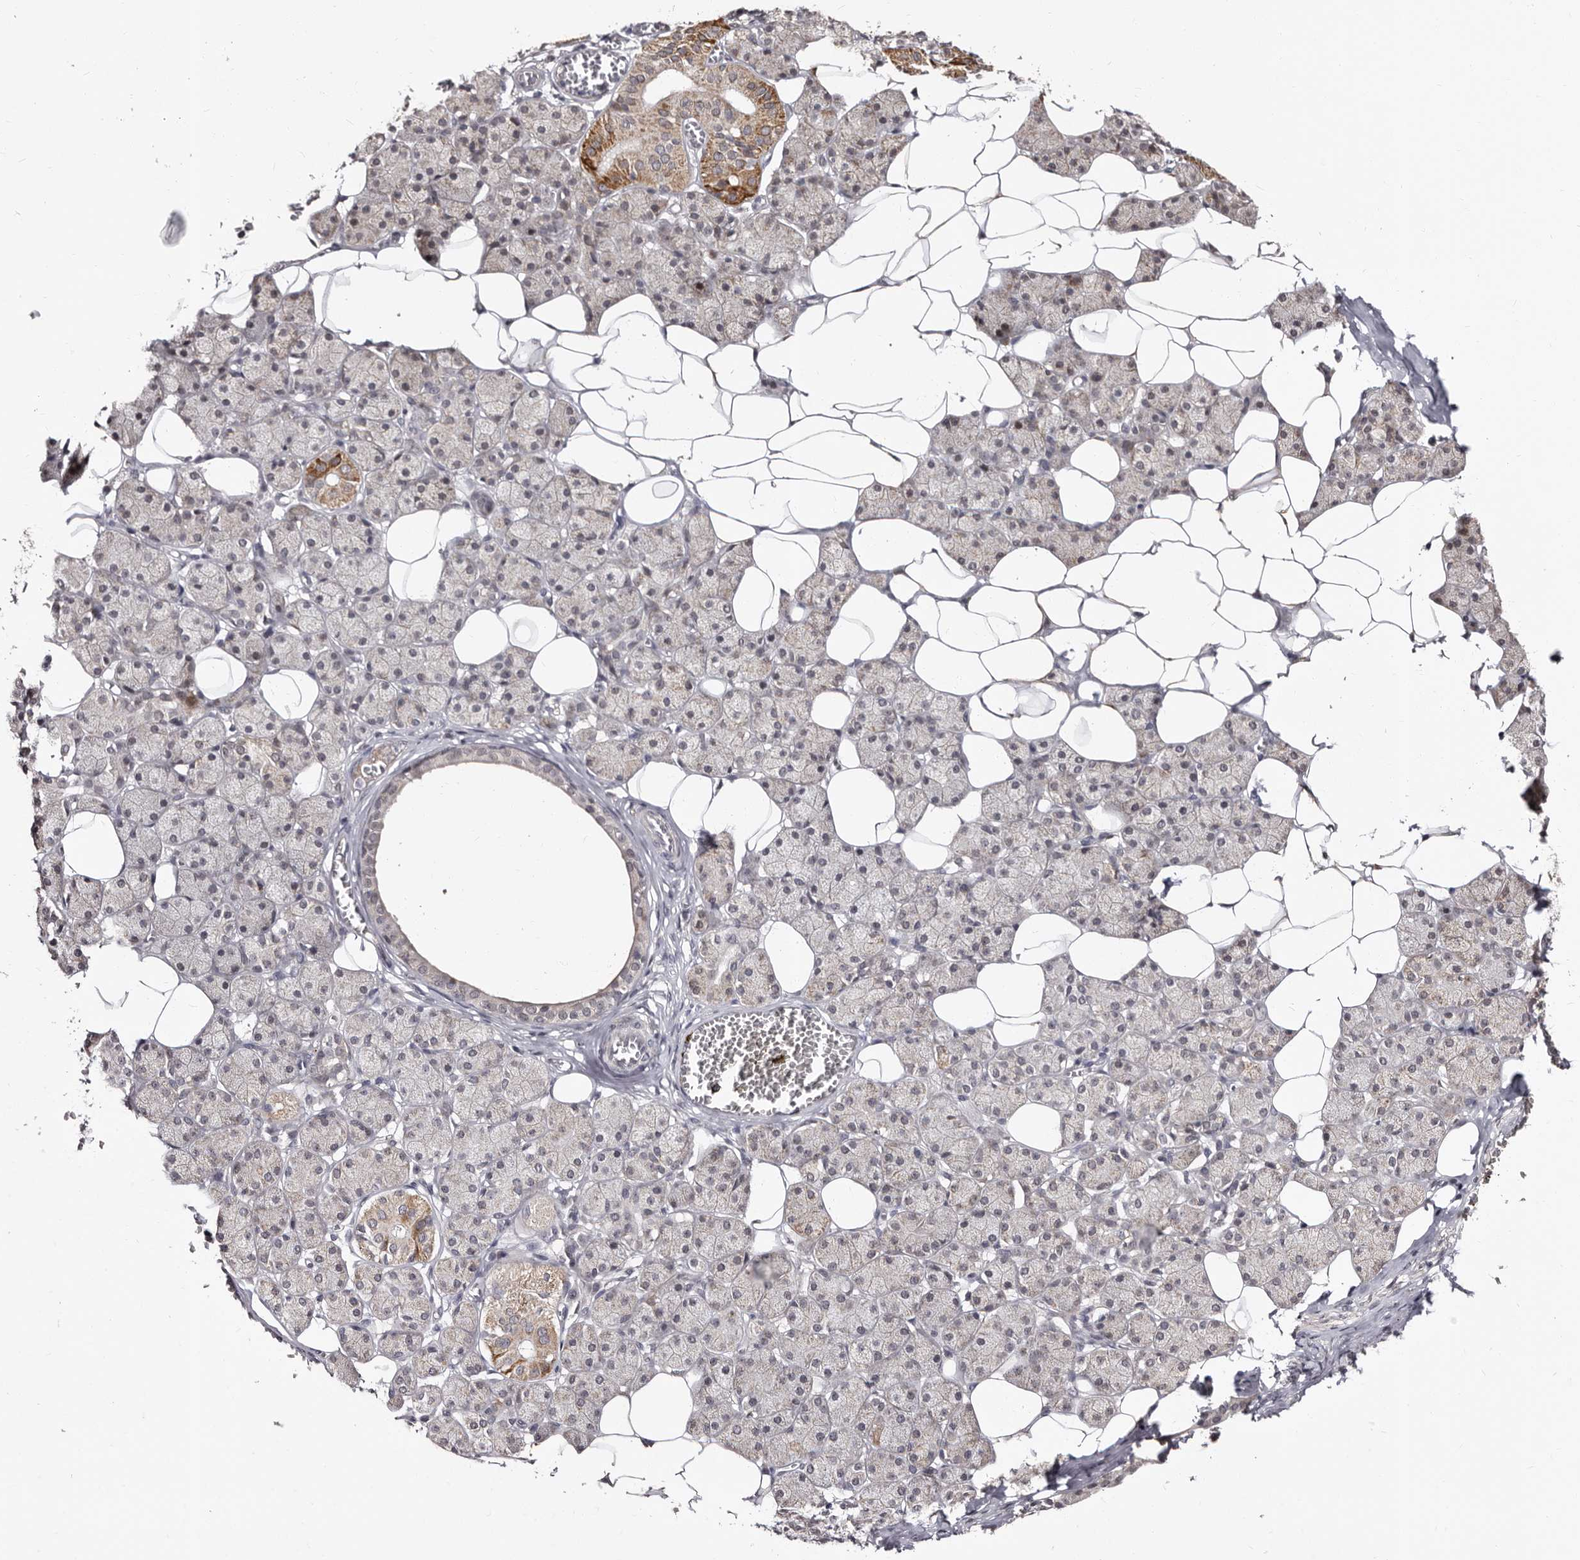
{"staining": {"intensity": "moderate", "quantity": "<25%", "location": "cytoplasmic/membranous"}, "tissue": "salivary gland", "cell_type": "Glandular cells", "image_type": "normal", "snomed": [{"axis": "morphology", "description": "Normal tissue, NOS"}, {"axis": "topography", "description": "Salivary gland"}], "caption": "IHC histopathology image of benign salivary gland: human salivary gland stained using immunohistochemistry exhibits low levels of moderate protein expression localized specifically in the cytoplasmic/membranous of glandular cells, appearing as a cytoplasmic/membranous brown color.", "gene": "PHF20L1", "patient": {"sex": "female", "age": 33}}